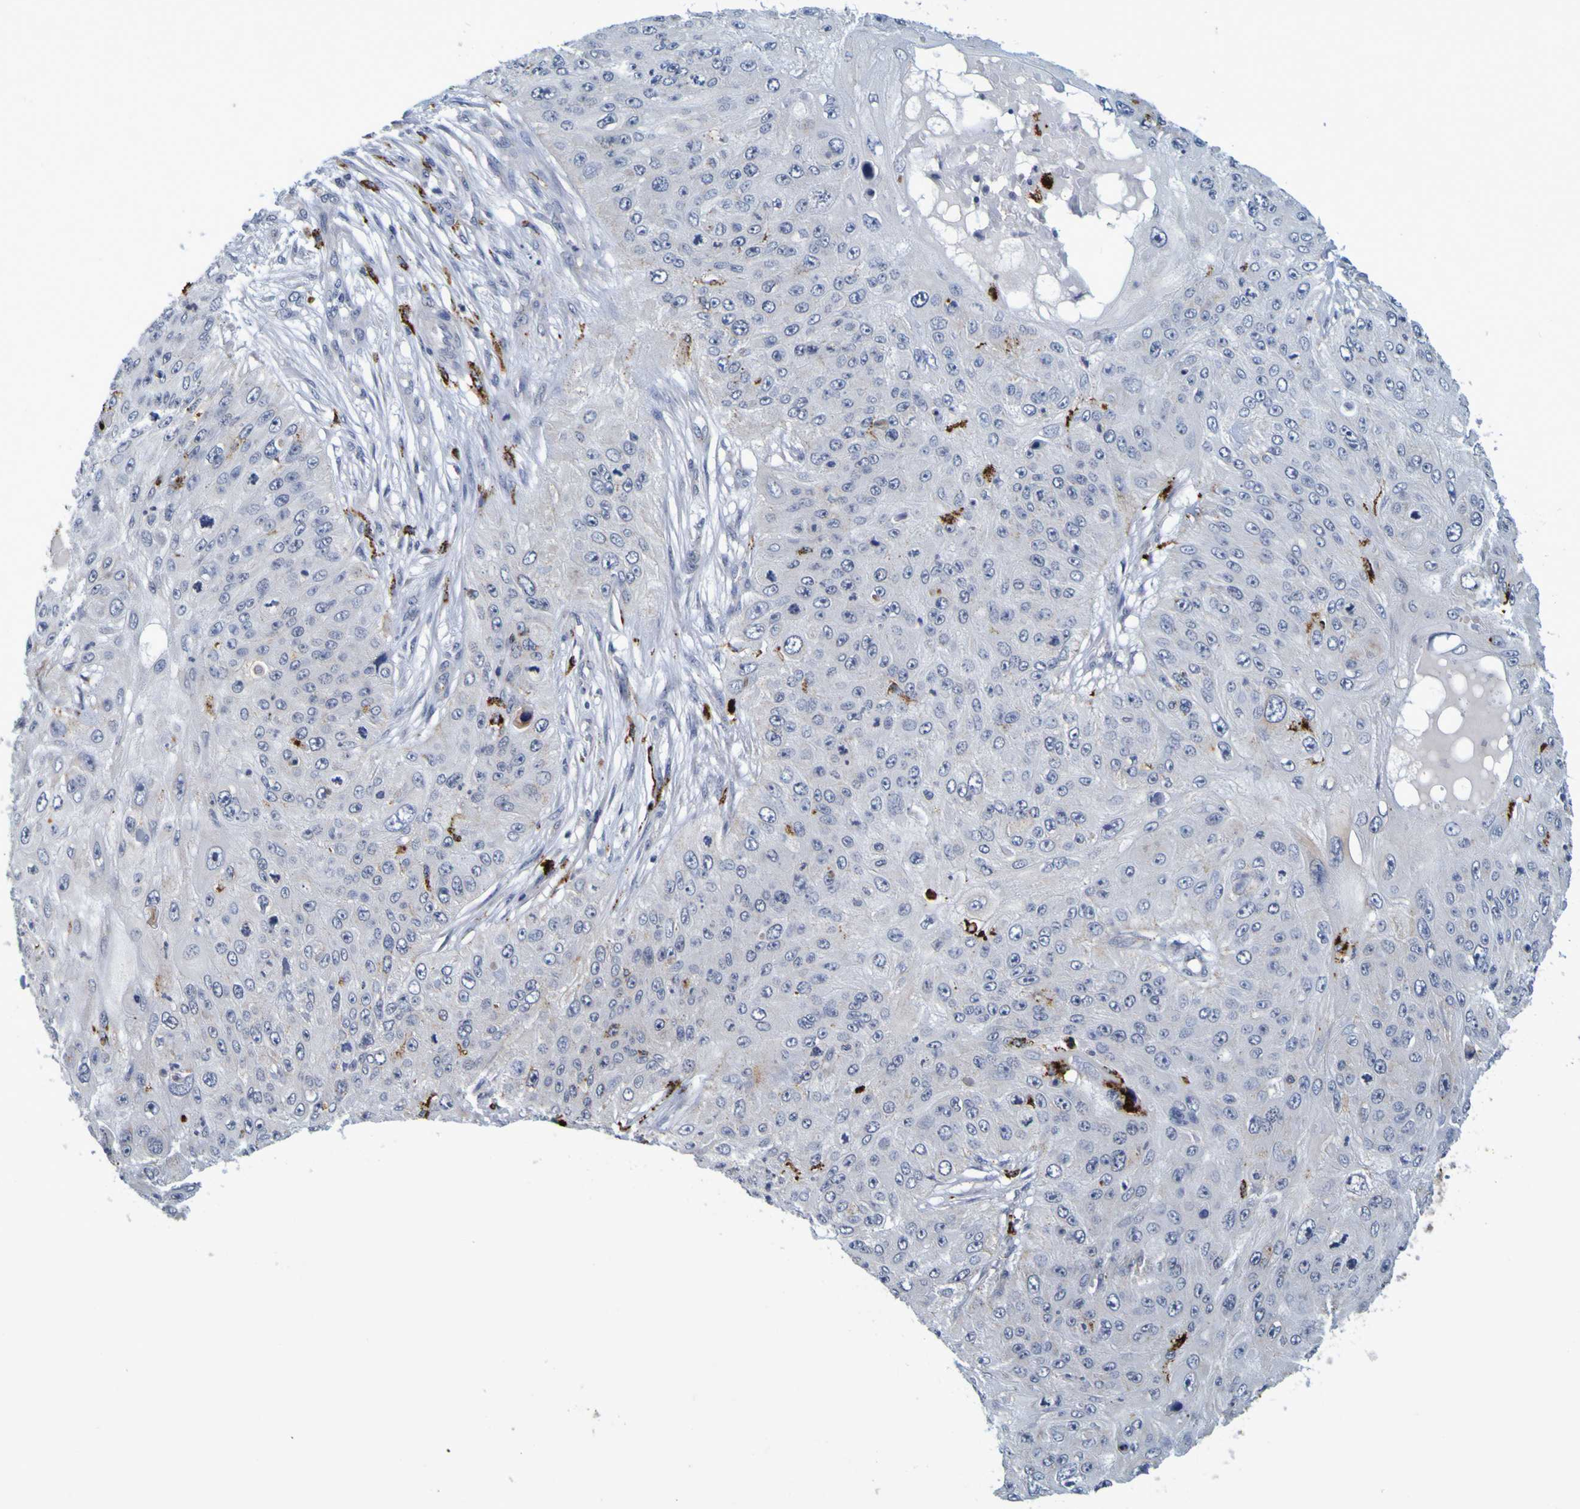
{"staining": {"intensity": "negative", "quantity": "none", "location": "none"}, "tissue": "skin cancer", "cell_type": "Tumor cells", "image_type": "cancer", "snomed": [{"axis": "morphology", "description": "Squamous cell carcinoma, NOS"}, {"axis": "topography", "description": "Skin"}], "caption": "Tumor cells show no significant protein staining in skin squamous cell carcinoma. The staining is performed using DAB brown chromogen with nuclei counter-stained in using hematoxylin.", "gene": "TPH1", "patient": {"sex": "female", "age": 80}}